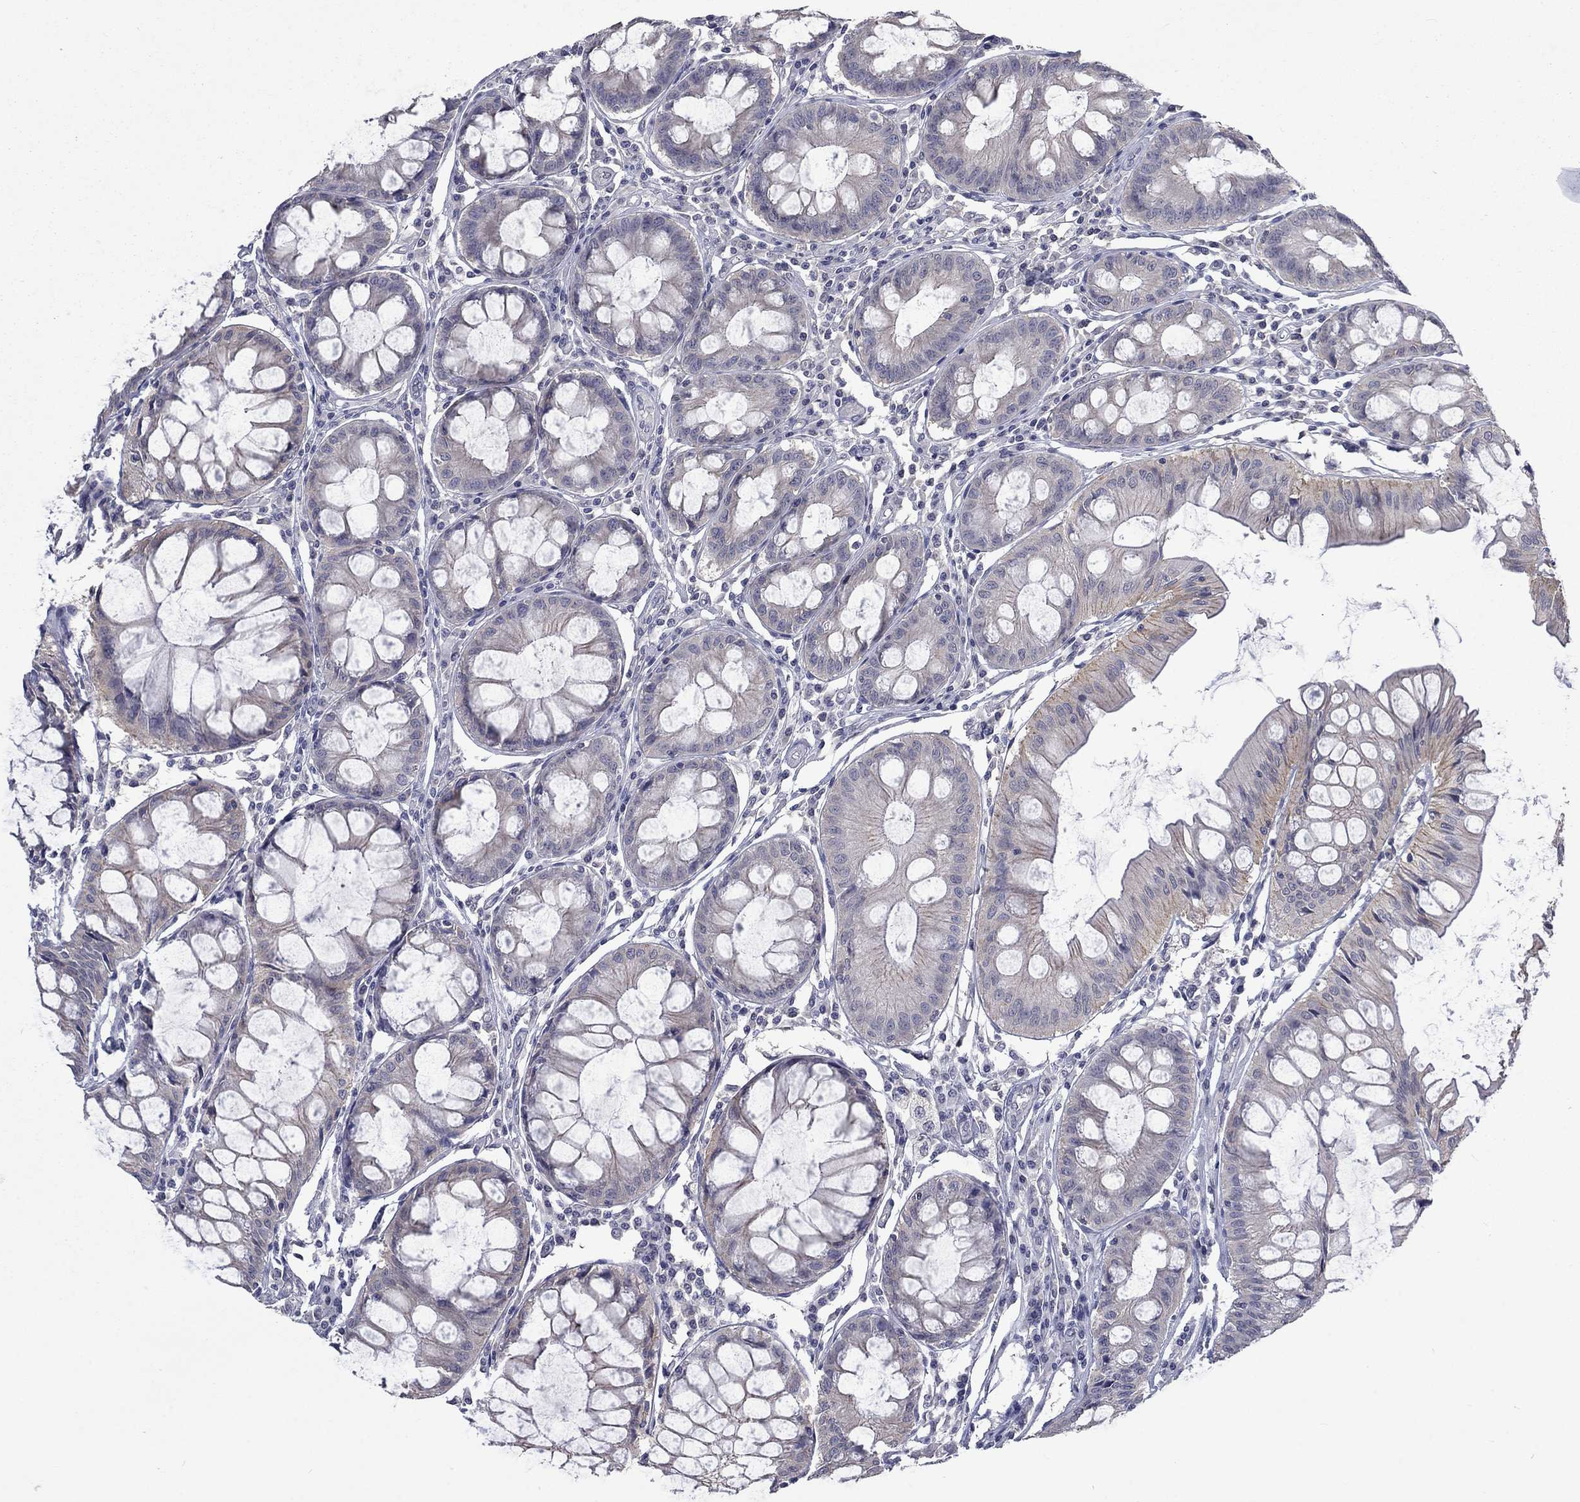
{"staining": {"intensity": "negative", "quantity": "none", "location": "none"}, "tissue": "colorectal cancer", "cell_type": "Tumor cells", "image_type": "cancer", "snomed": [{"axis": "morphology", "description": "Adenocarcinoma, NOS"}, {"axis": "topography", "description": "Rectum"}], "caption": "IHC of colorectal cancer shows no expression in tumor cells. Nuclei are stained in blue.", "gene": "SPATA33", "patient": {"sex": "female", "age": 85}}